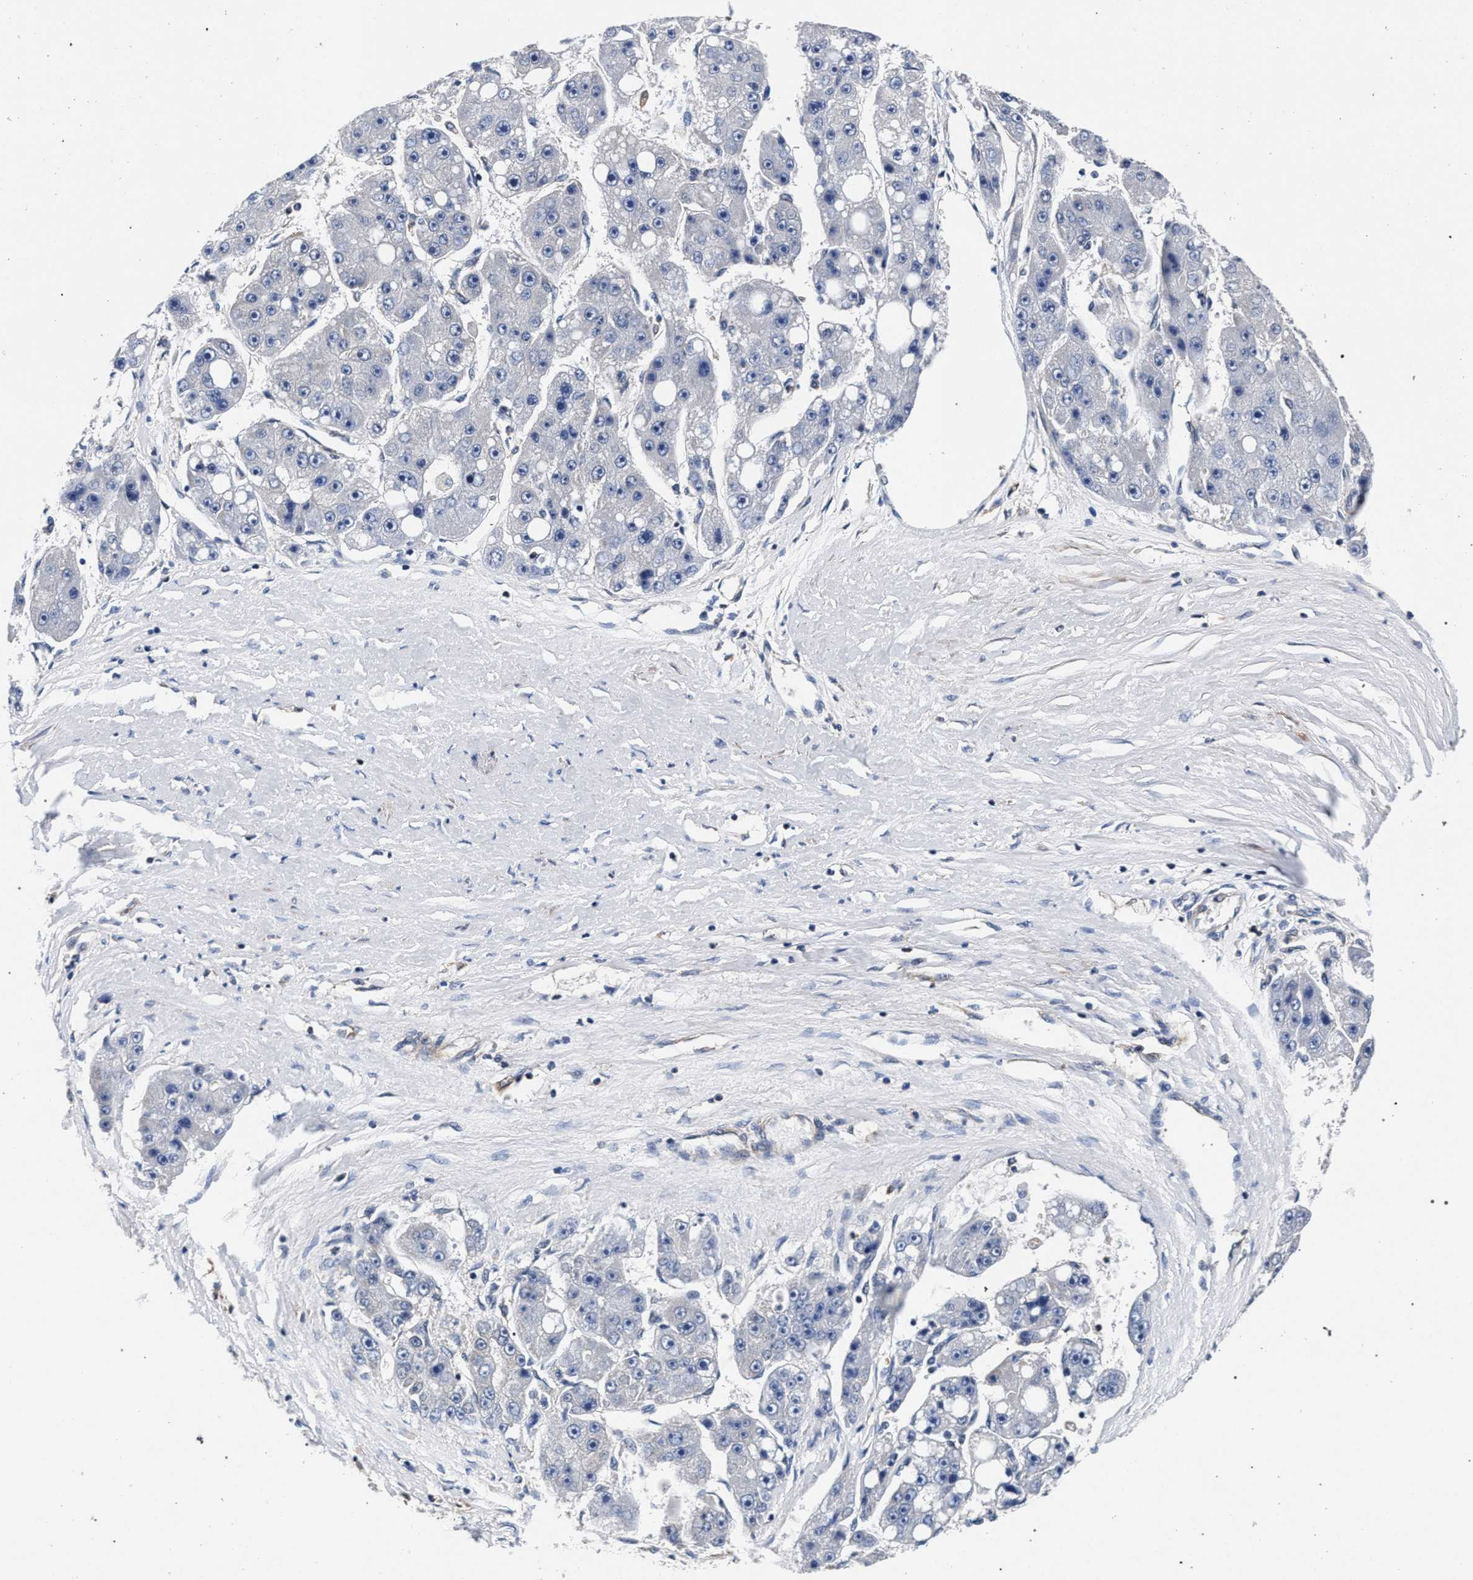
{"staining": {"intensity": "negative", "quantity": "none", "location": "none"}, "tissue": "liver cancer", "cell_type": "Tumor cells", "image_type": "cancer", "snomed": [{"axis": "morphology", "description": "Carcinoma, Hepatocellular, NOS"}, {"axis": "topography", "description": "Liver"}], "caption": "This is an IHC micrograph of human liver hepatocellular carcinoma. There is no staining in tumor cells.", "gene": "LASP1", "patient": {"sex": "female", "age": 61}}